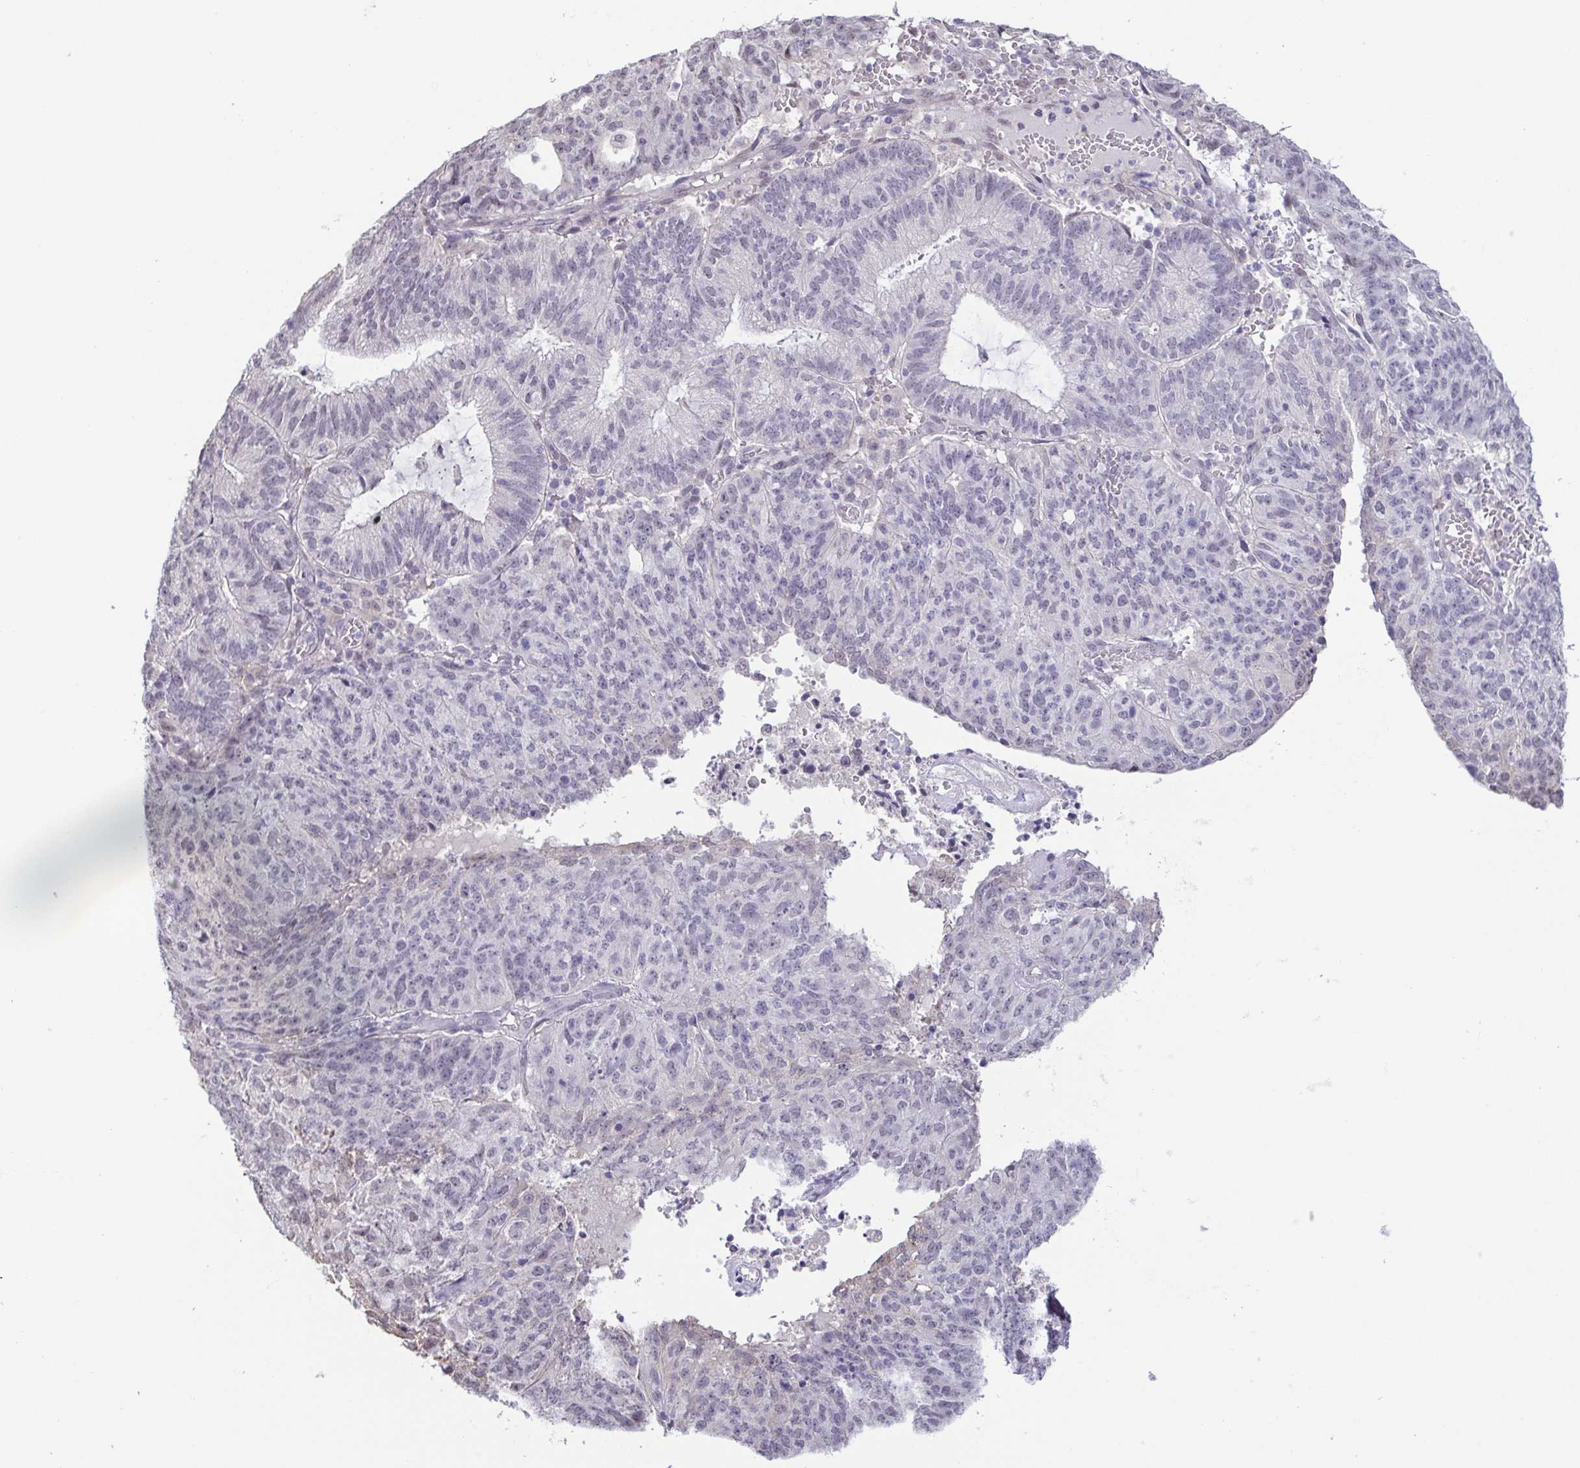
{"staining": {"intensity": "negative", "quantity": "none", "location": "none"}, "tissue": "endometrial cancer", "cell_type": "Tumor cells", "image_type": "cancer", "snomed": [{"axis": "morphology", "description": "Adenocarcinoma, NOS"}, {"axis": "topography", "description": "Endometrium"}], "caption": "High magnification brightfield microscopy of endometrial cancer stained with DAB (brown) and counterstained with hematoxylin (blue): tumor cells show no significant positivity.", "gene": "NEFH", "patient": {"sex": "female", "age": 82}}